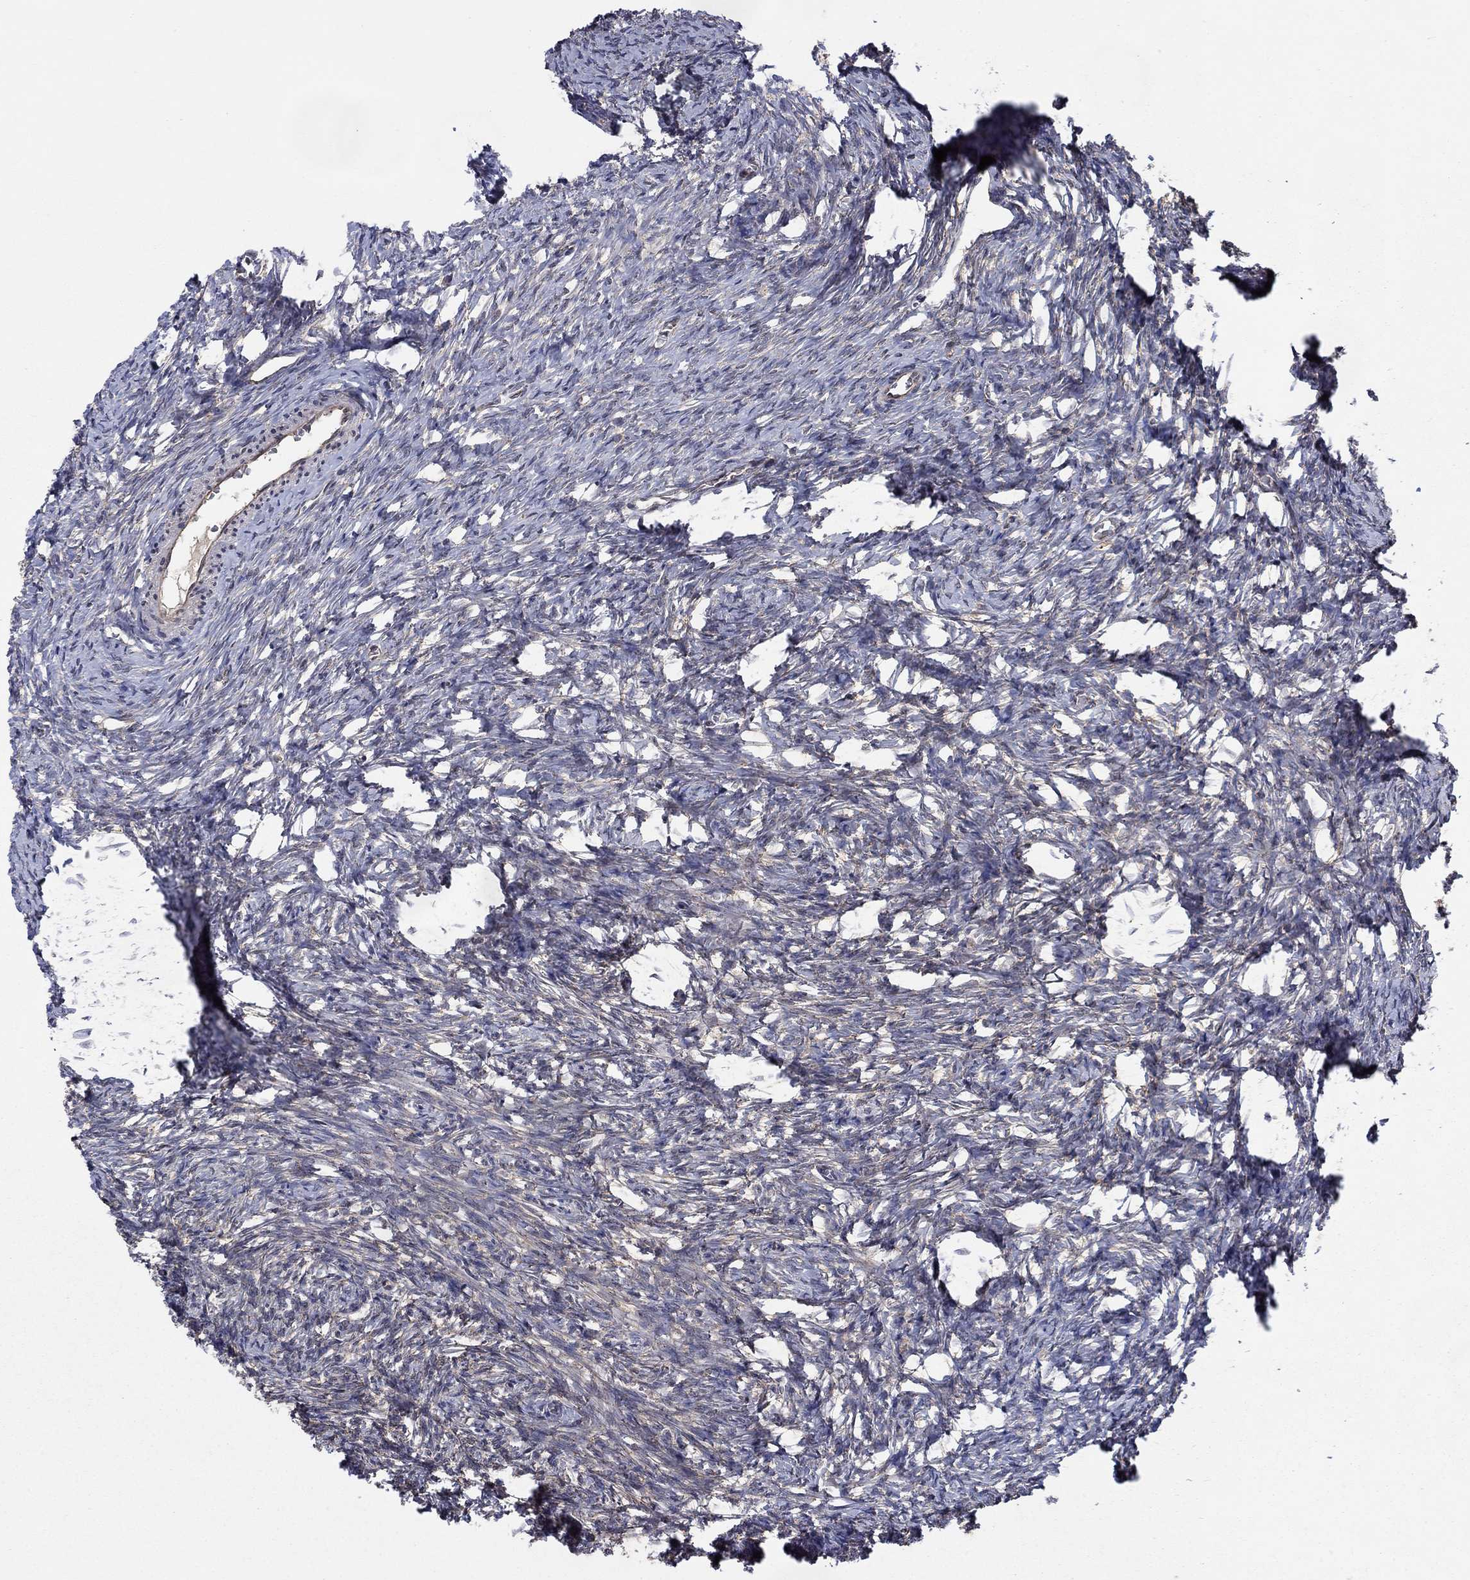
{"staining": {"intensity": "moderate", "quantity": ">75%", "location": "cytoplasmic/membranous"}, "tissue": "ovary", "cell_type": "Follicle cells", "image_type": "normal", "snomed": [{"axis": "morphology", "description": "Normal tissue, NOS"}, {"axis": "topography", "description": "Ovary"}], "caption": "A medium amount of moderate cytoplasmic/membranous staining is present in approximately >75% of follicle cells in benign ovary.", "gene": "SH3RF1", "patient": {"sex": "female", "age": 39}}